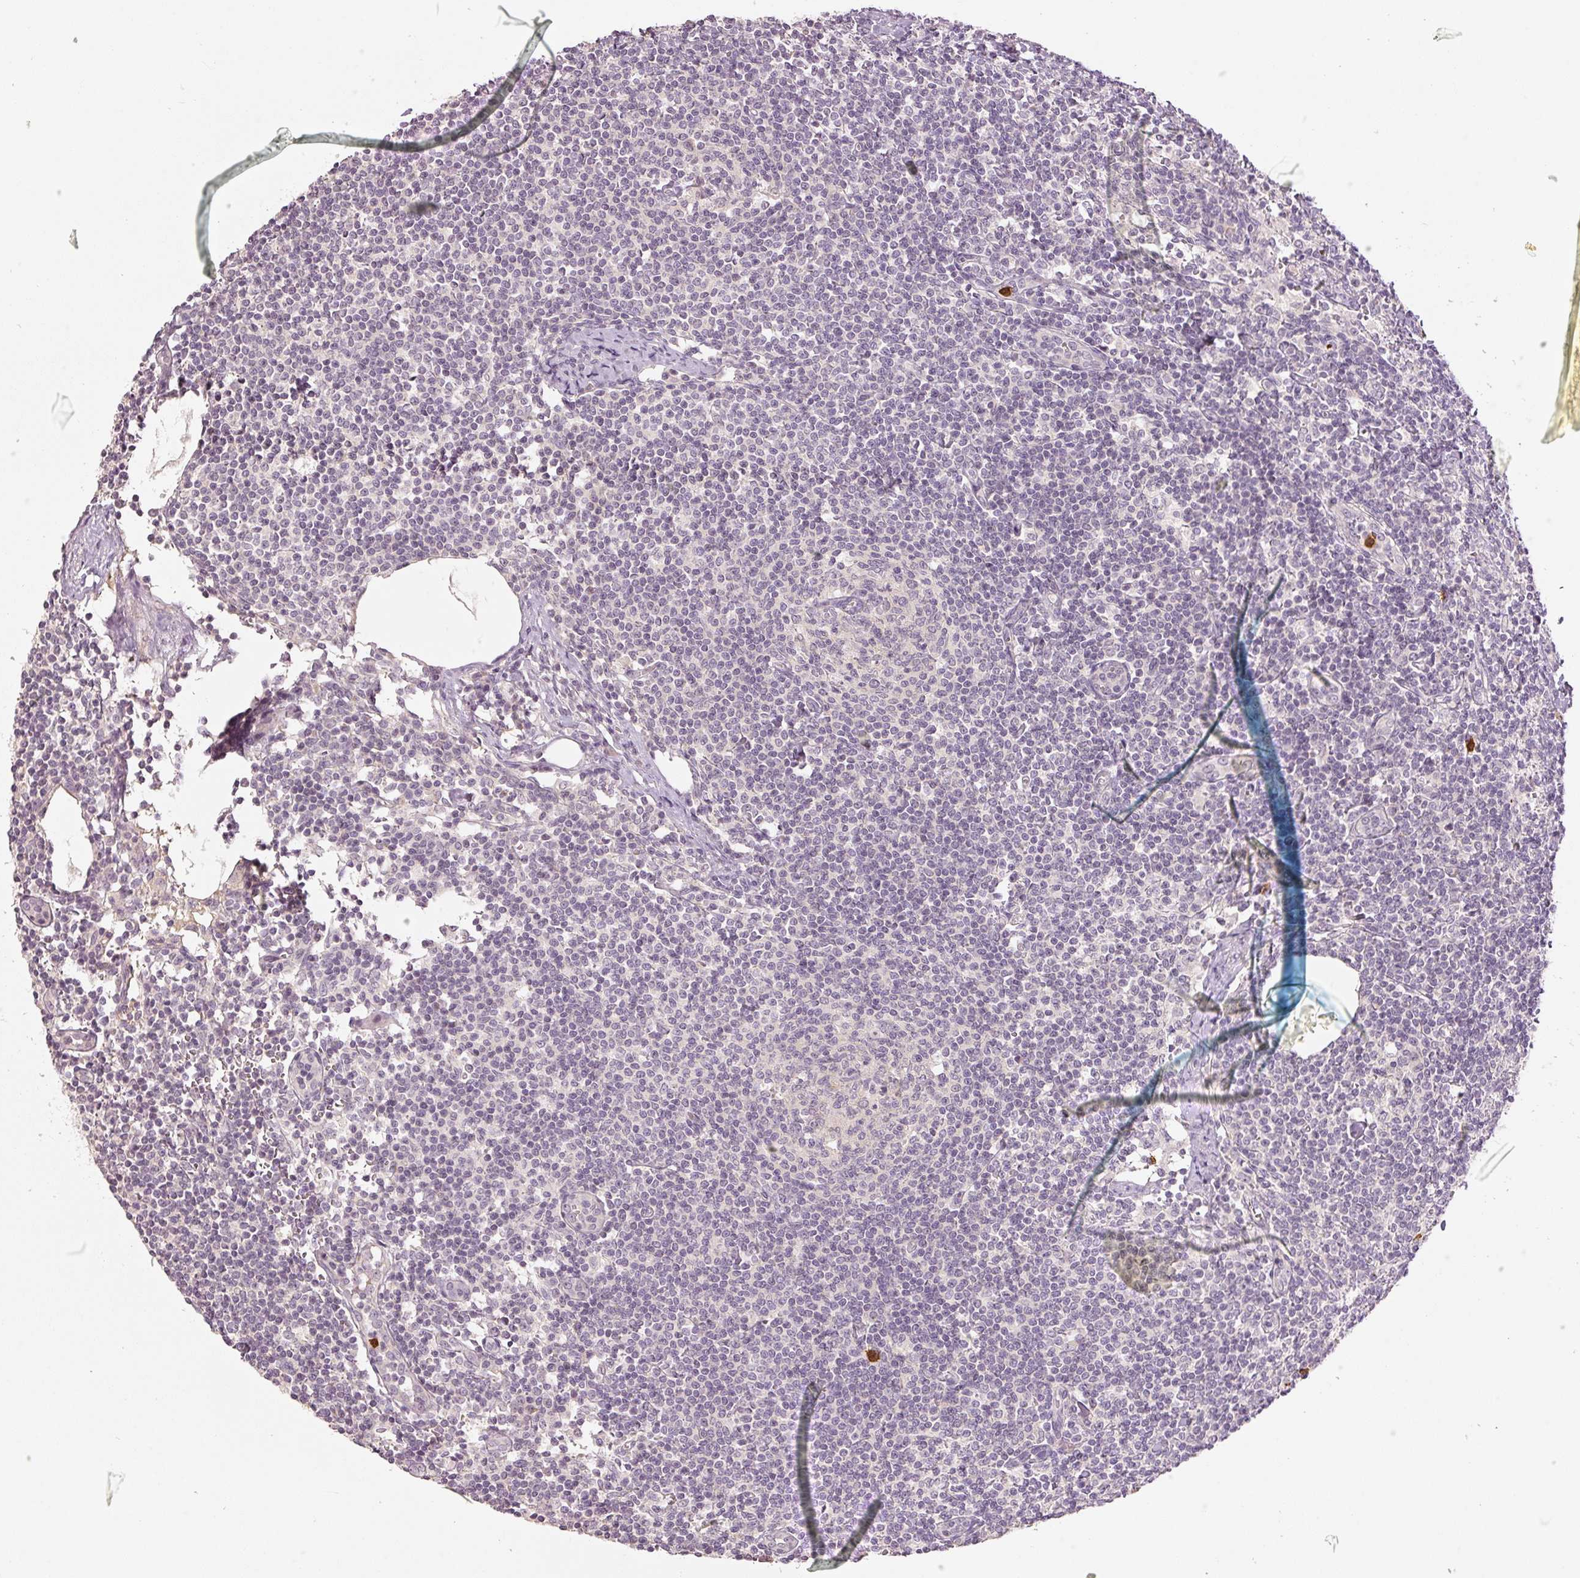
{"staining": {"intensity": "negative", "quantity": "none", "location": "none"}, "tissue": "lymph node", "cell_type": "Germinal center cells", "image_type": "normal", "snomed": [{"axis": "morphology", "description": "Normal tissue, NOS"}, {"axis": "topography", "description": "Lymph node"}], "caption": "Immunohistochemistry micrograph of unremarkable lymph node: lymph node stained with DAB (3,3'-diaminobenzidine) demonstrates no significant protein expression in germinal center cells. The staining is performed using DAB brown chromogen with nuclei counter-stained in using hematoxylin.", "gene": "GZMA", "patient": {"sex": "female", "age": 59}}